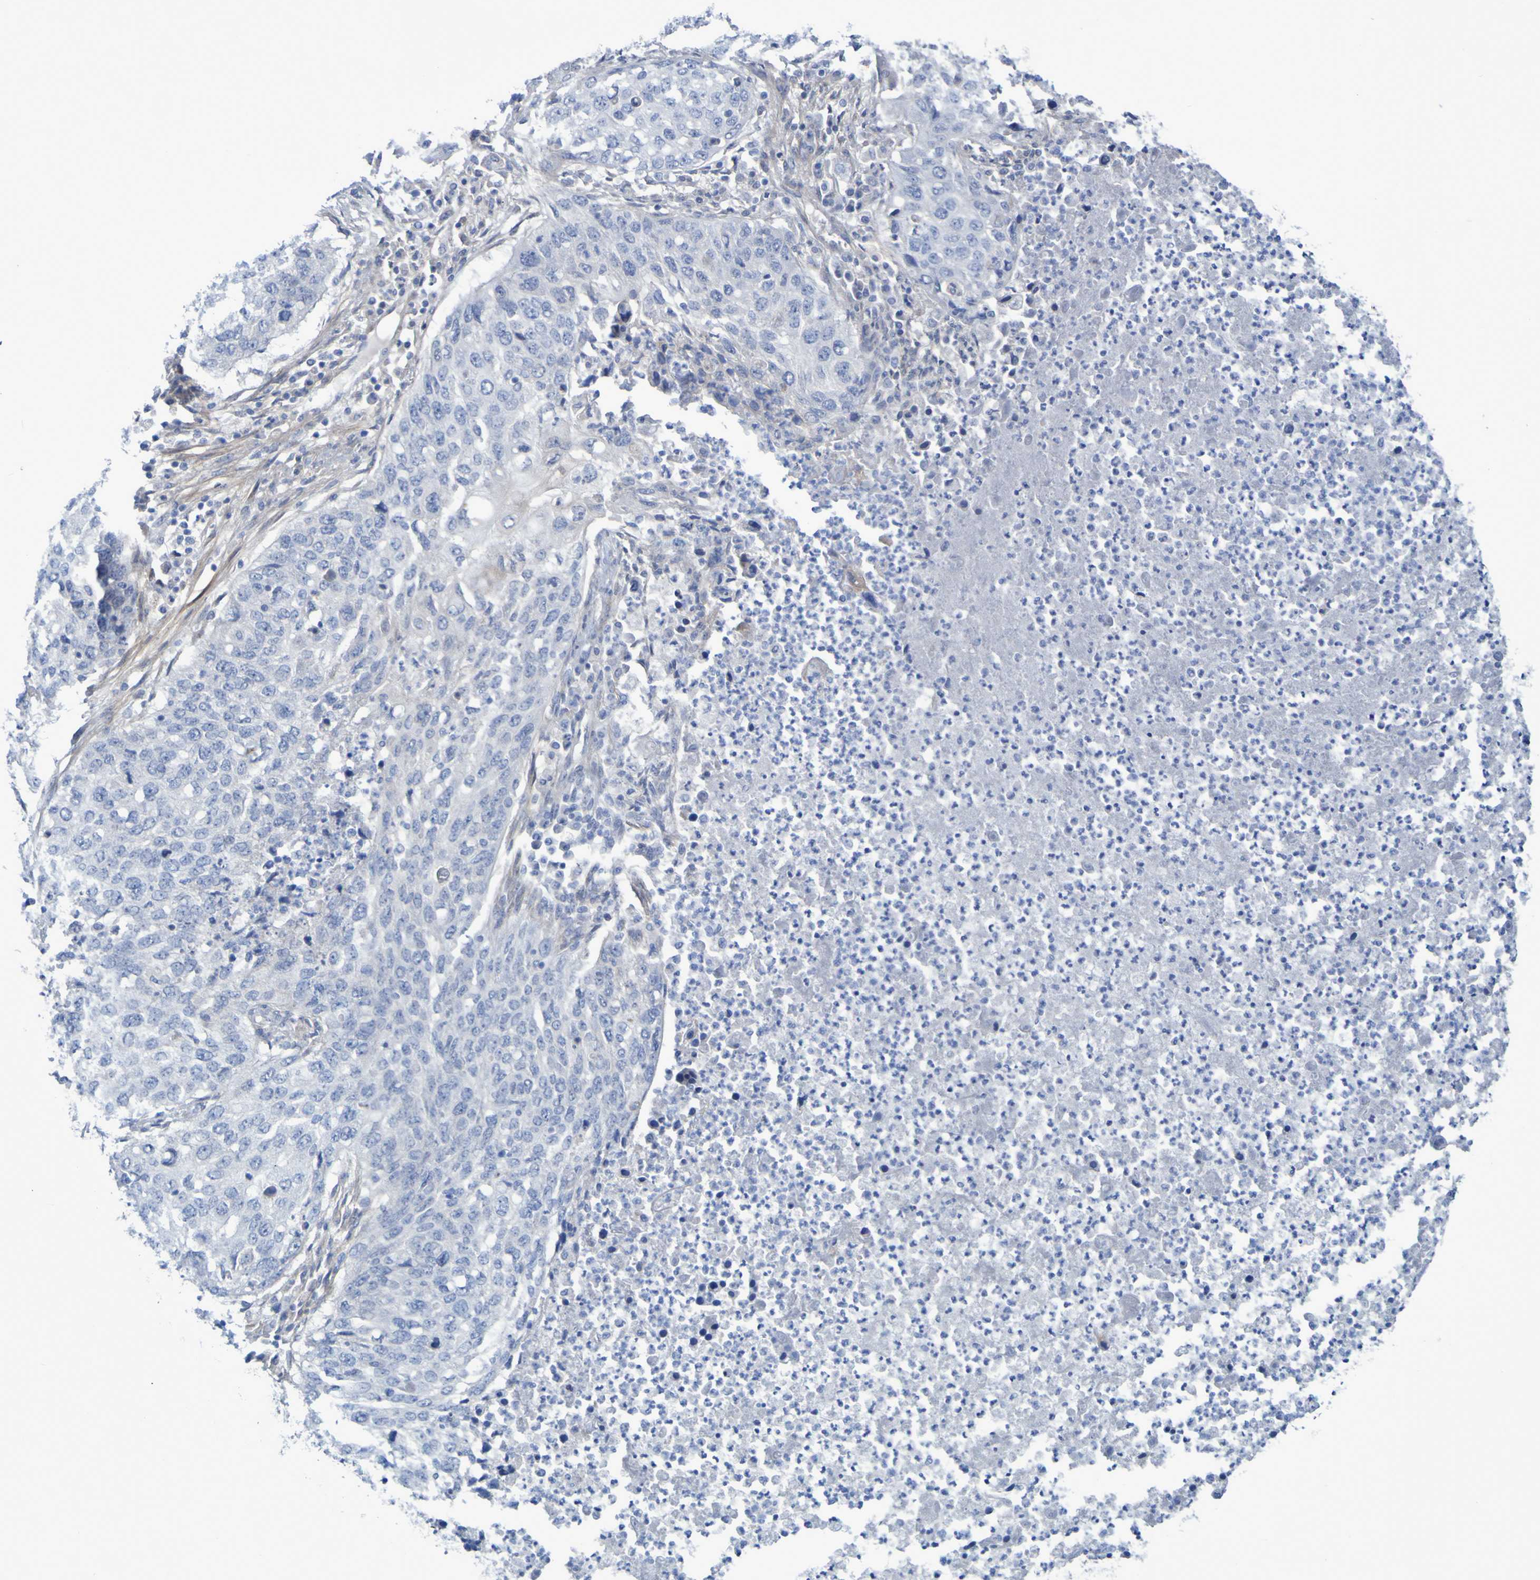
{"staining": {"intensity": "negative", "quantity": "none", "location": "none"}, "tissue": "lung cancer", "cell_type": "Tumor cells", "image_type": "cancer", "snomed": [{"axis": "morphology", "description": "Squamous cell carcinoma, NOS"}, {"axis": "topography", "description": "Lung"}], "caption": "Immunohistochemistry (IHC) image of lung cancer stained for a protein (brown), which reveals no staining in tumor cells.", "gene": "LPP", "patient": {"sex": "female", "age": 63}}